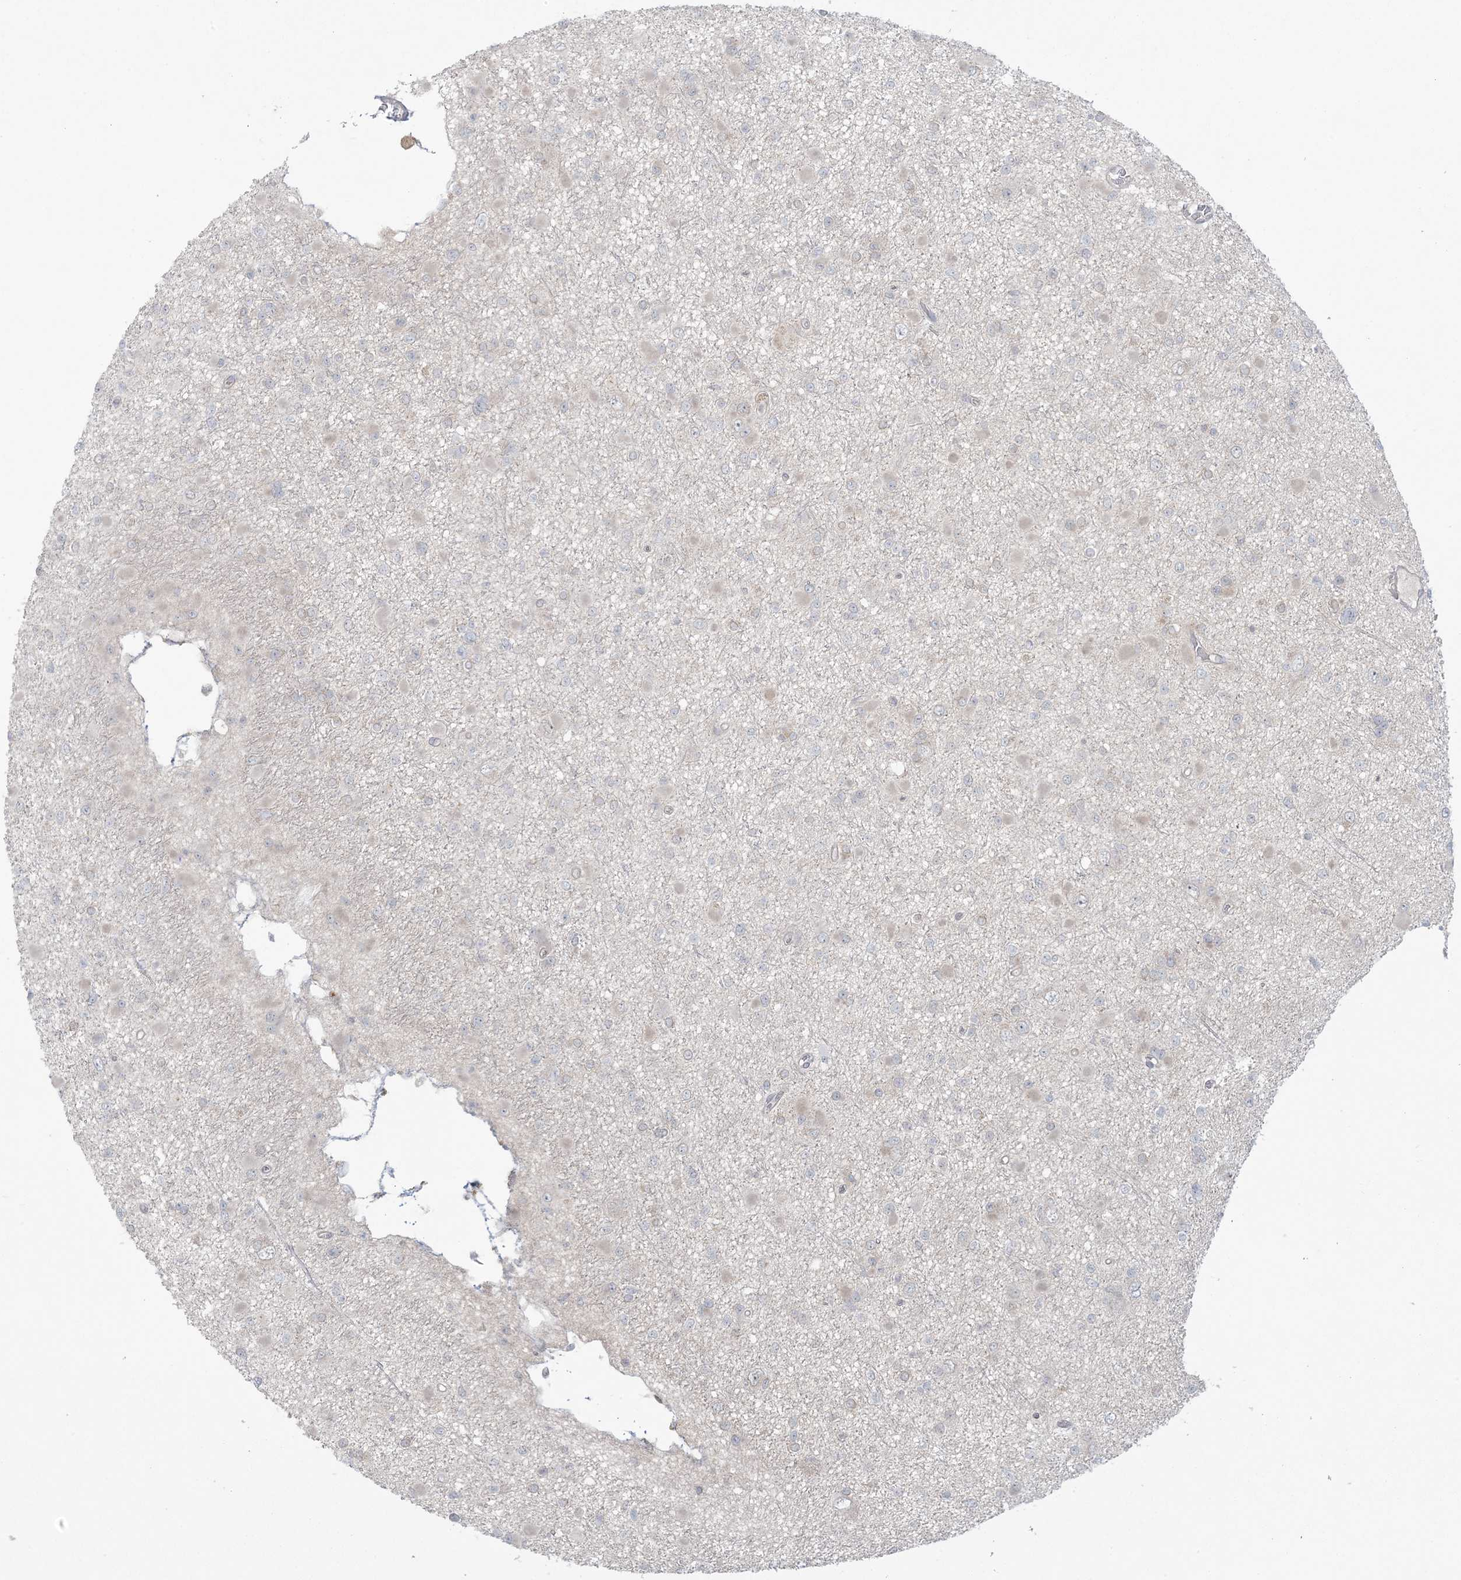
{"staining": {"intensity": "negative", "quantity": "none", "location": "none"}, "tissue": "glioma", "cell_type": "Tumor cells", "image_type": "cancer", "snomed": [{"axis": "morphology", "description": "Glioma, malignant, Low grade"}, {"axis": "topography", "description": "Brain"}], "caption": "Photomicrograph shows no protein expression in tumor cells of malignant glioma (low-grade) tissue.", "gene": "NRBP2", "patient": {"sex": "female", "age": 22}}